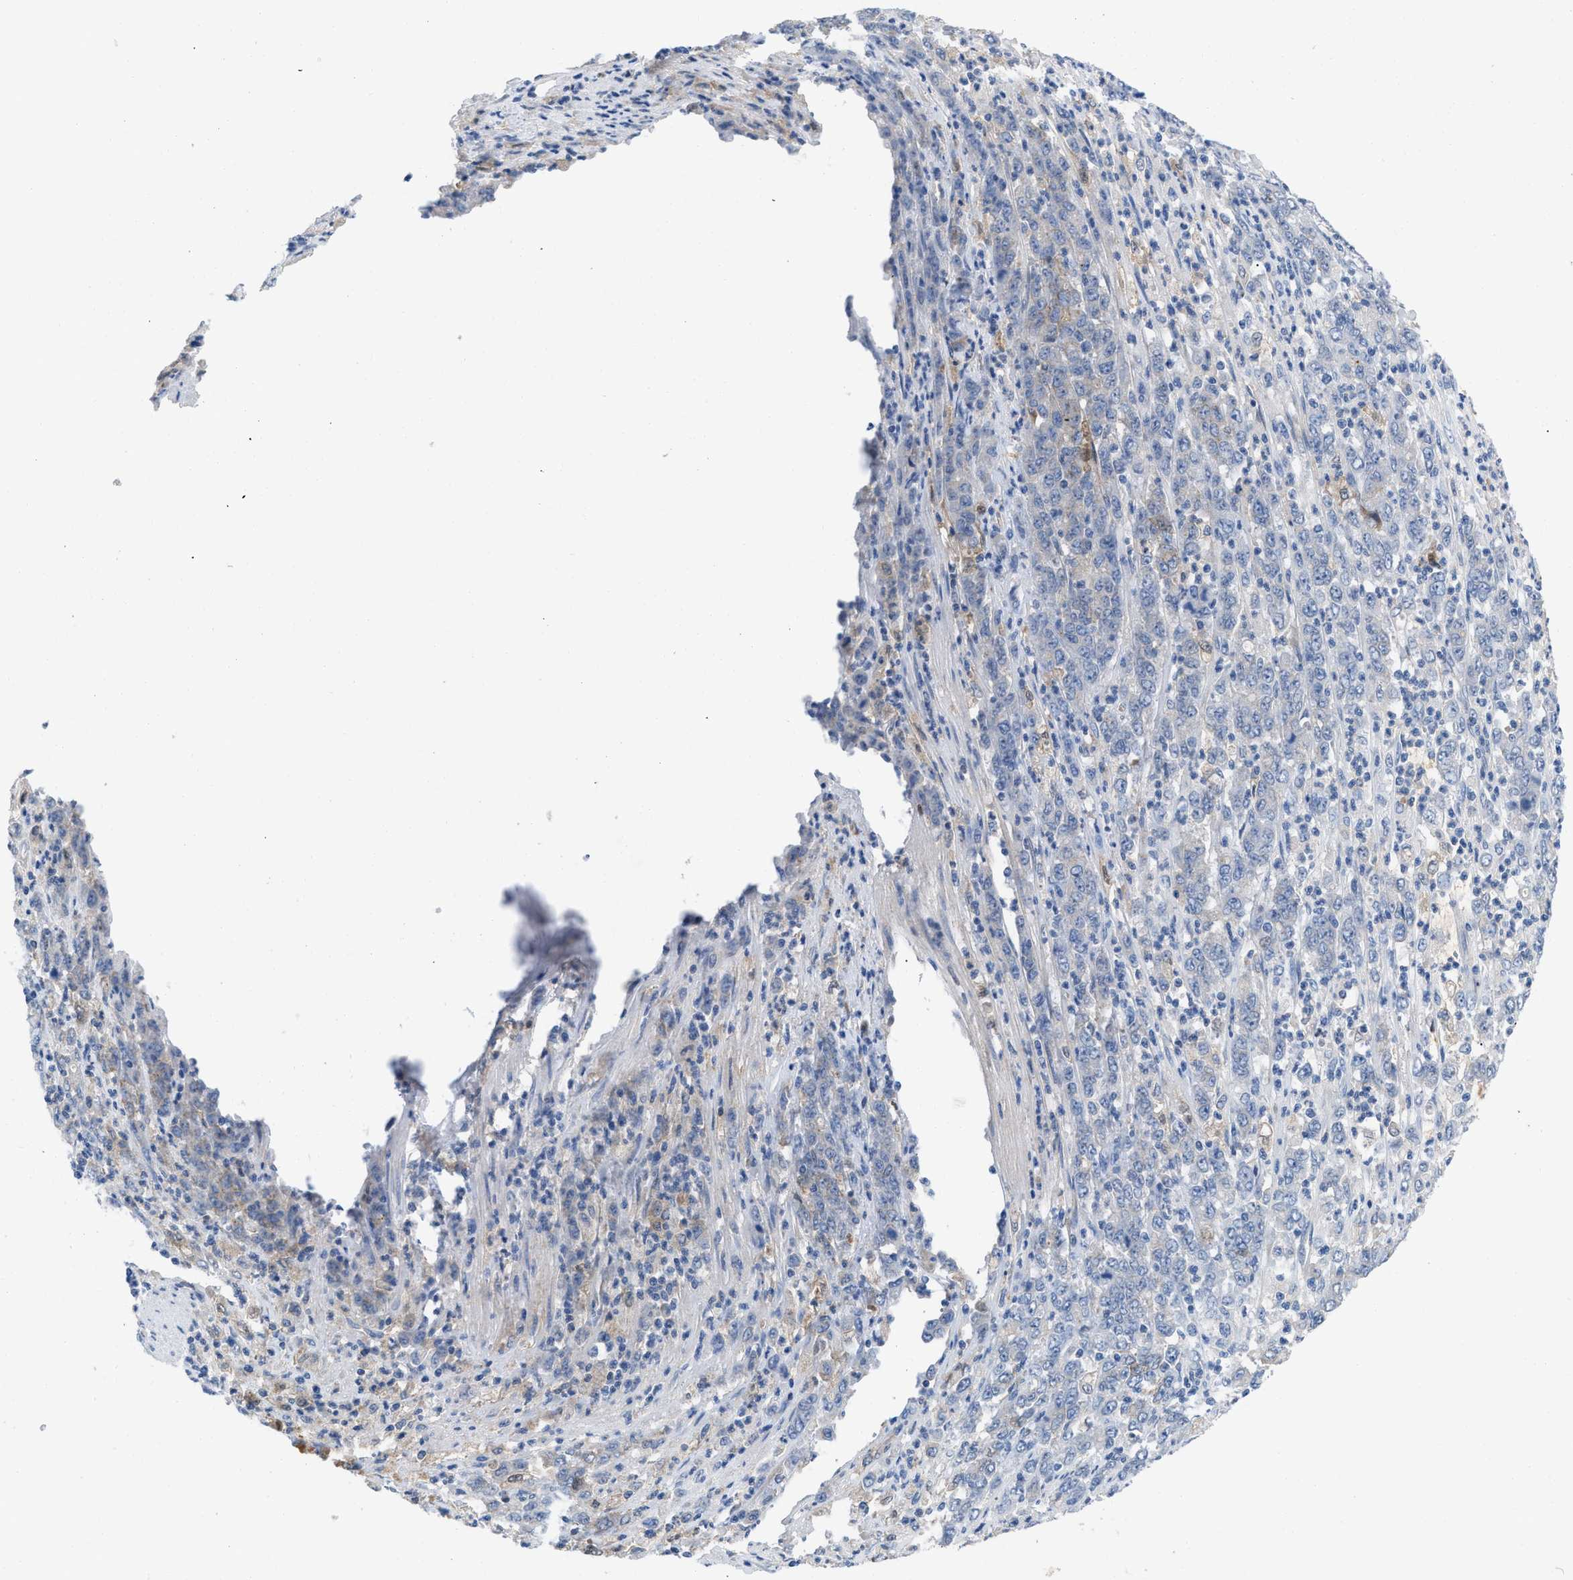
{"staining": {"intensity": "weak", "quantity": "<25%", "location": "cytoplasmic/membranous"}, "tissue": "stomach cancer", "cell_type": "Tumor cells", "image_type": "cancer", "snomed": [{"axis": "morphology", "description": "Adenocarcinoma, NOS"}, {"axis": "topography", "description": "Stomach, lower"}], "caption": "Tumor cells are negative for protein expression in human stomach cancer. (Immunohistochemistry, brightfield microscopy, high magnification).", "gene": "HPX", "patient": {"sex": "female", "age": 71}}